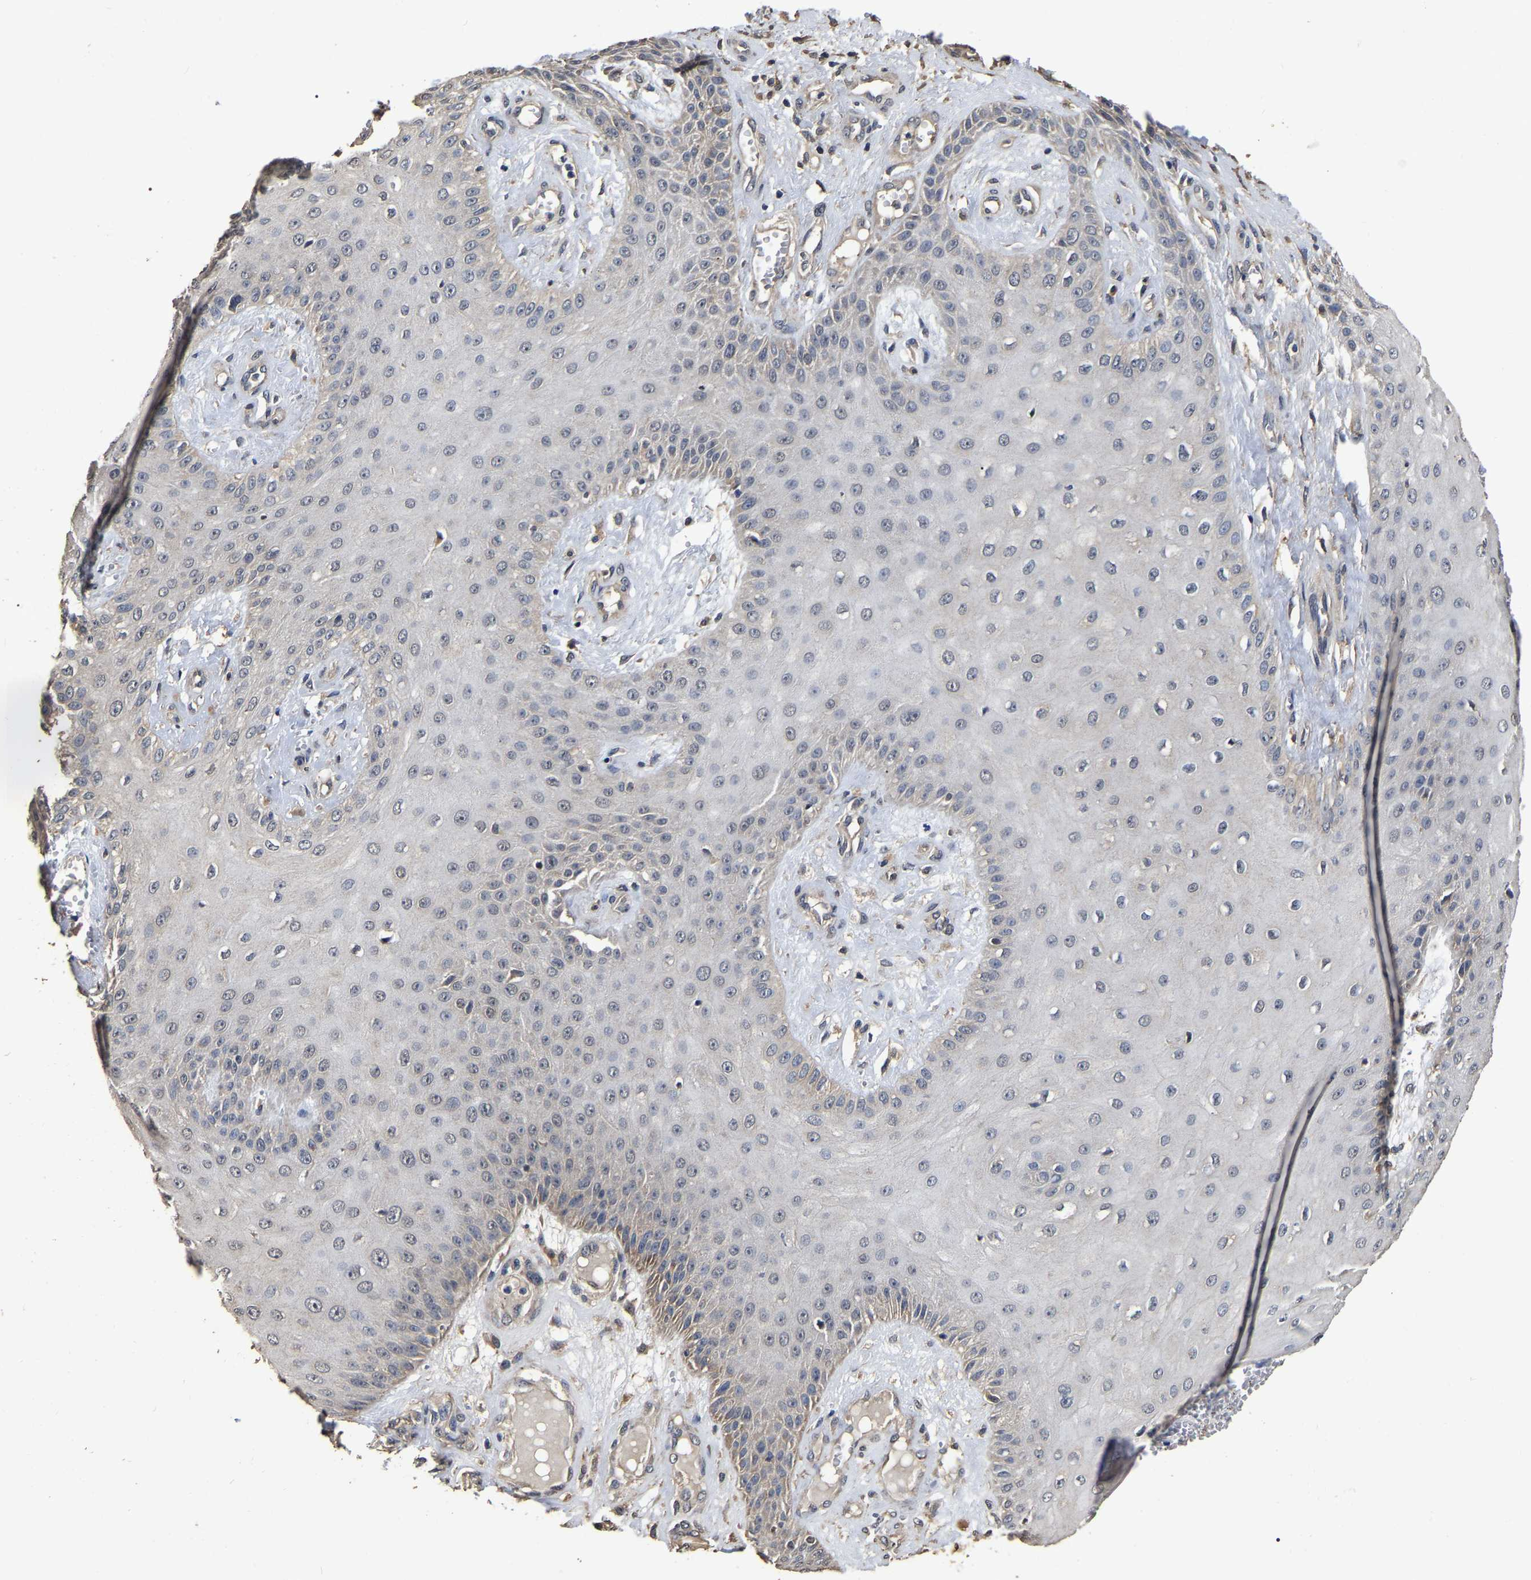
{"staining": {"intensity": "weak", "quantity": "<25%", "location": "cytoplasmic/membranous"}, "tissue": "skin cancer", "cell_type": "Tumor cells", "image_type": "cancer", "snomed": [{"axis": "morphology", "description": "Squamous cell carcinoma, NOS"}, {"axis": "topography", "description": "Skin"}], "caption": "This is an immunohistochemistry micrograph of squamous cell carcinoma (skin). There is no positivity in tumor cells.", "gene": "STK32C", "patient": {"sex": "male", "age": 74}}